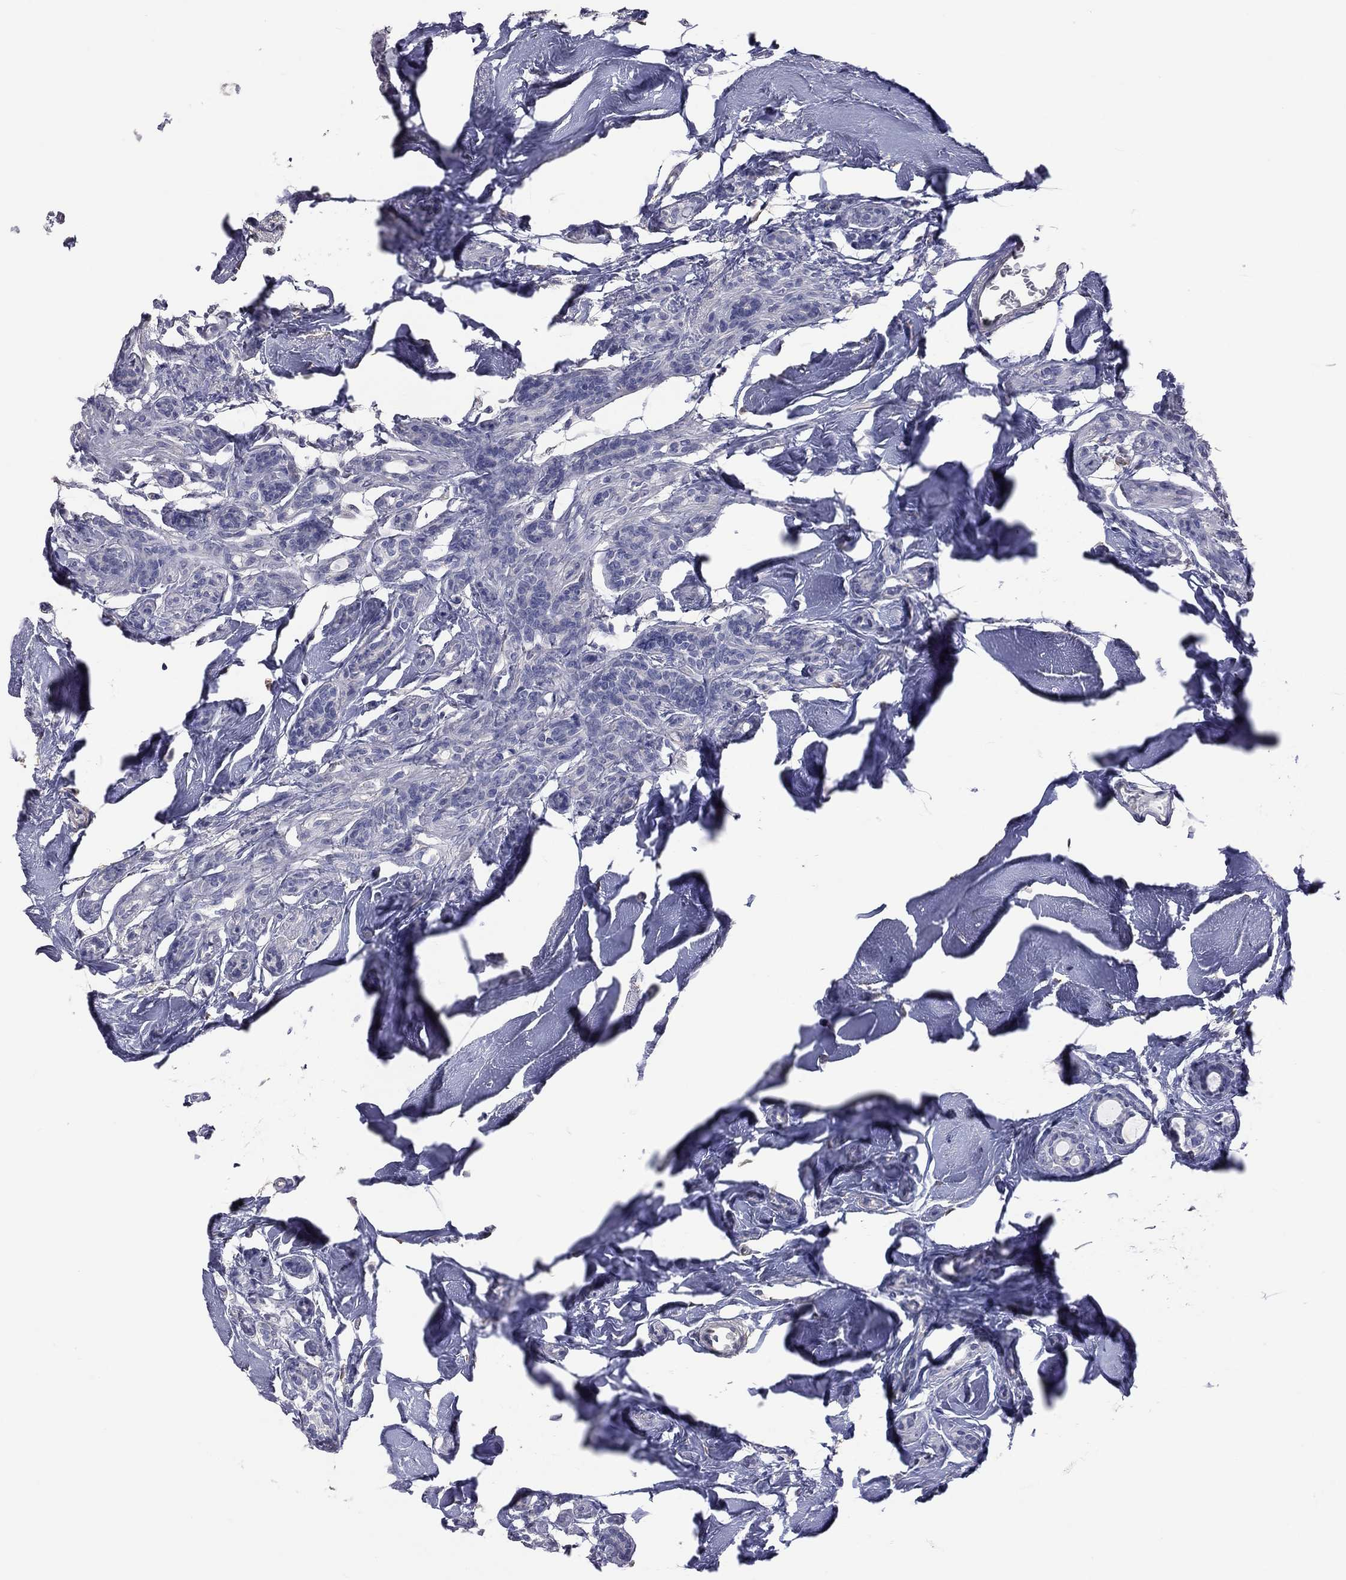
{"staining": {"intensity": "negative", "quantity": "none", "location": "none"}, "tissue": "breast cancer", "cell_type": "Tumor cells", "image_type": "cancer", "snomed": [{"axis": "morphology", "description": "Duct carcinoma"}, {"axis": "topography", "description": "Breast"}], "caption": "Histopathology image shows no protein positivity in tumor cells of breast intraductal carcinoma tissue.", "gene": "HYLS1", "patient": {"sex": "female", "age": 83}}